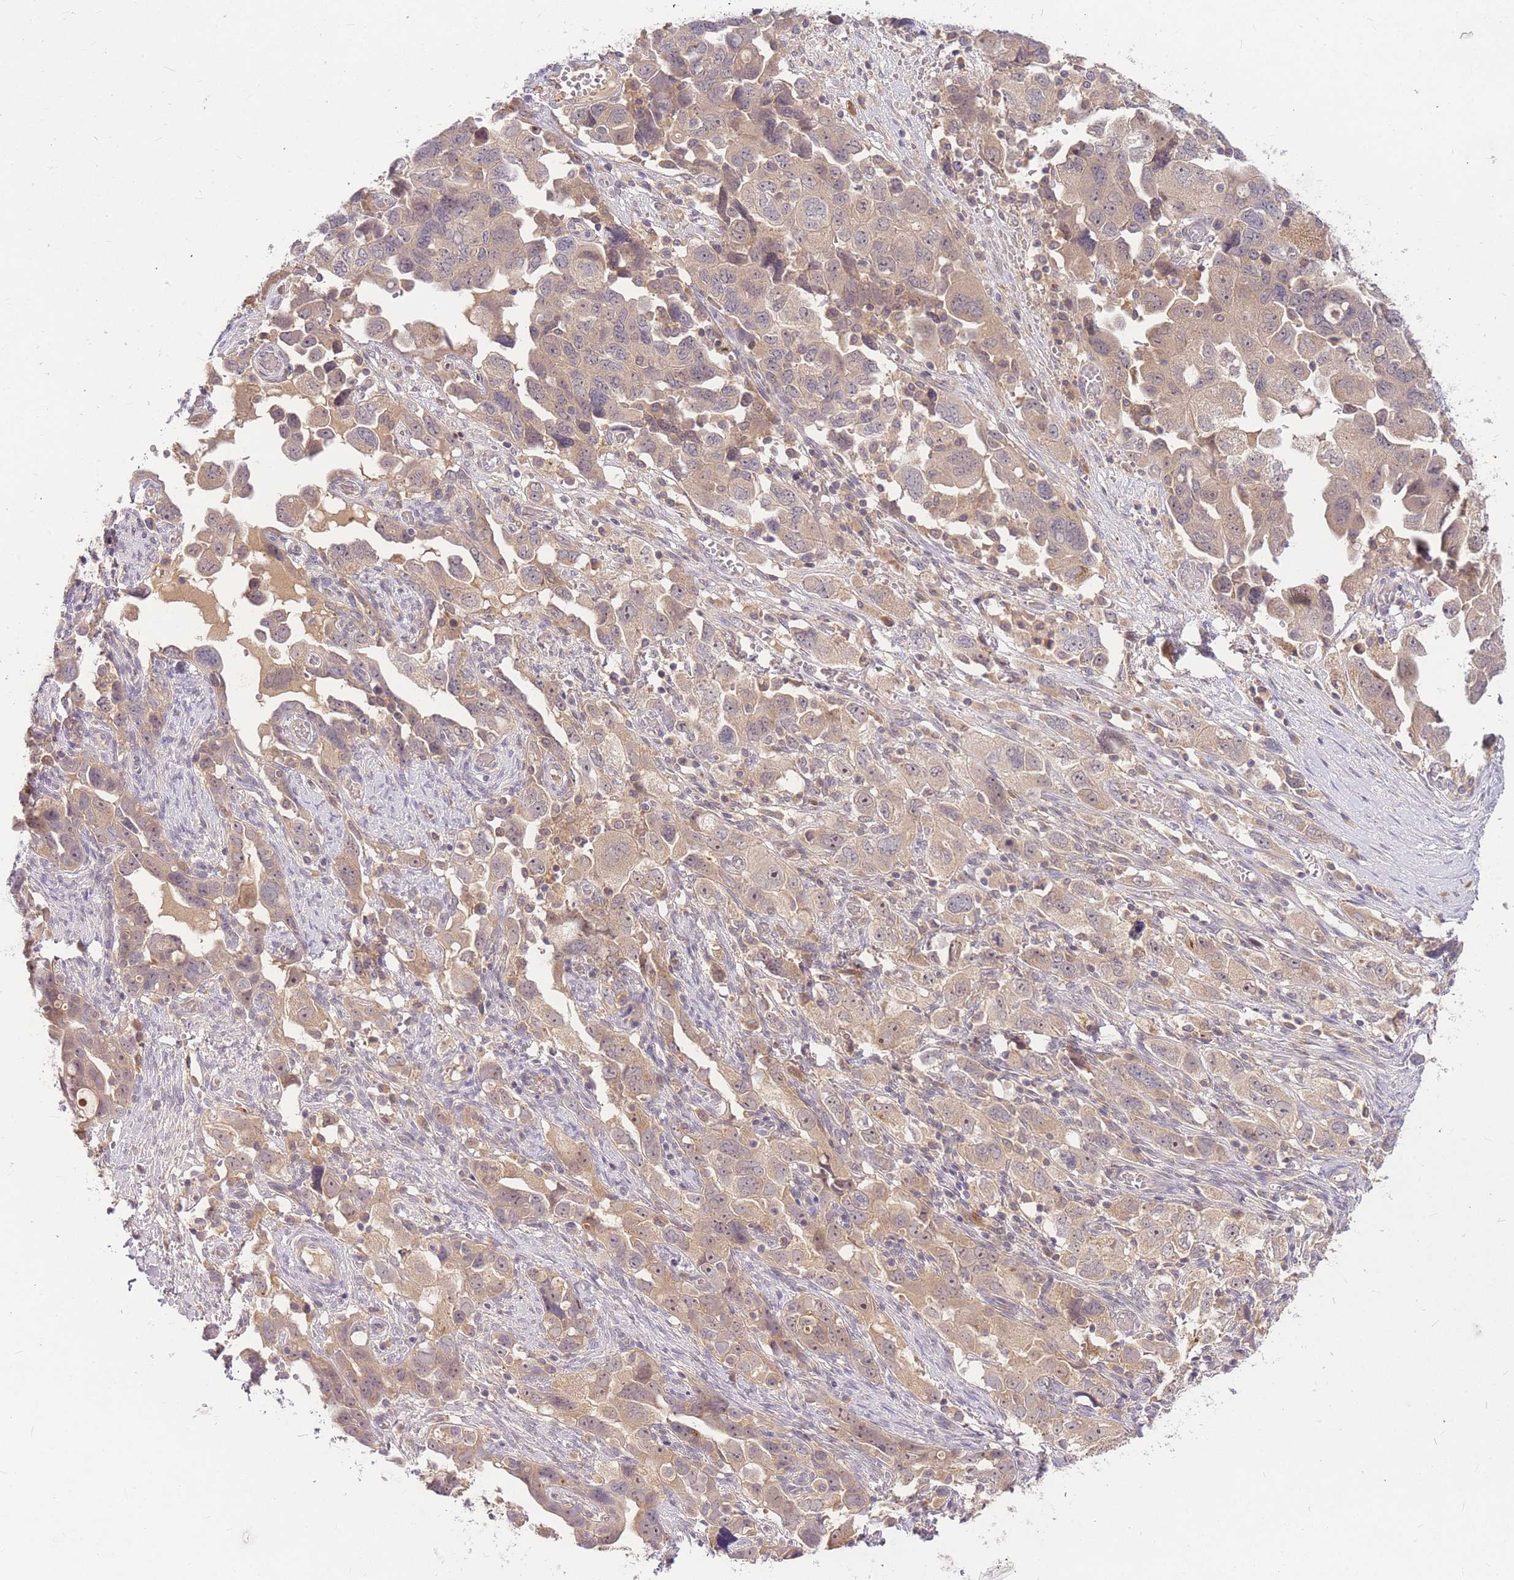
{"staining": {"intensity": "weak", "quantity": ">75%", "location": "cytoplasmic/membranous,nuclear"}, "tissue": "ovarian cancer", "cell_type": "Tumor cells", "image_type": "cancer", "snomed": [{"axis": "morphology", "description": "Carcinoma, NOS"}, {"axis": "morphology", "description": "Cystadenocarcinoma, serous, NOS"}, {"axis": "topography", "description": "Ovary"}], "caption": "High-magnification brightfield microscopy of ovarian cancer stained with DAB (3,3'-diaminobenzidine) (brown) and counterstained with hematoxylin (blue). tumor cells exhibit weak cytoplasmic/membranous and nuclear positivity is present in approximately>75% of cells.", "gene": "ZNF577", "patient": {"sex": "female", "age": 69}}